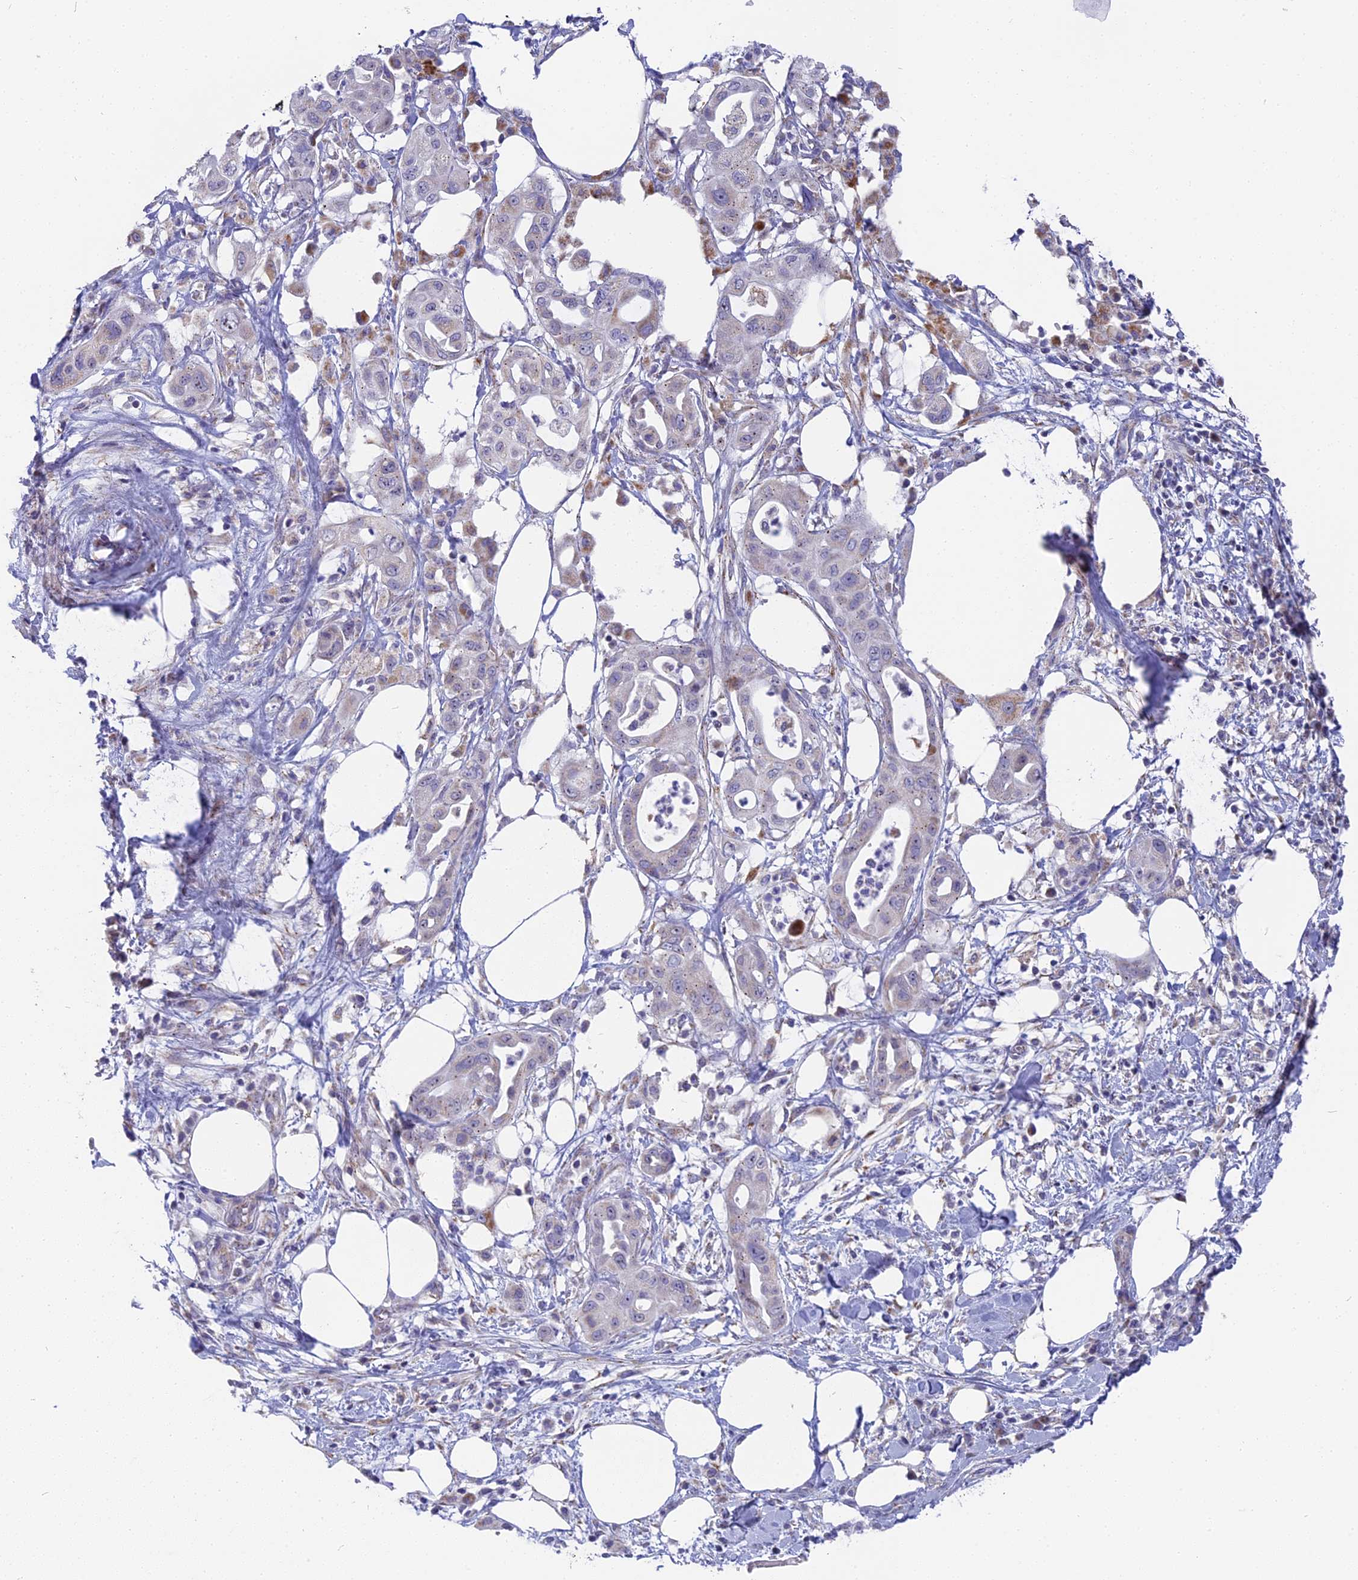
{"staining": {"intensity": "negative", "quantity": "none", "location": "none"}, "tissue": "pancreatic cancer", "cell_type": "Tumor cells", "image_type": "cancer", "snomed": [{"axis": "morphology", "description": "Adenocarcinoma, NOS"}, {"axis": "topography", "description": "Pancreas"}], "caption": "Tumor cells show no significant protein staining in pancreatic adenocarcinoma.", "gene": "DTWD1", "patient": {"sex": "male", "age": 68}}